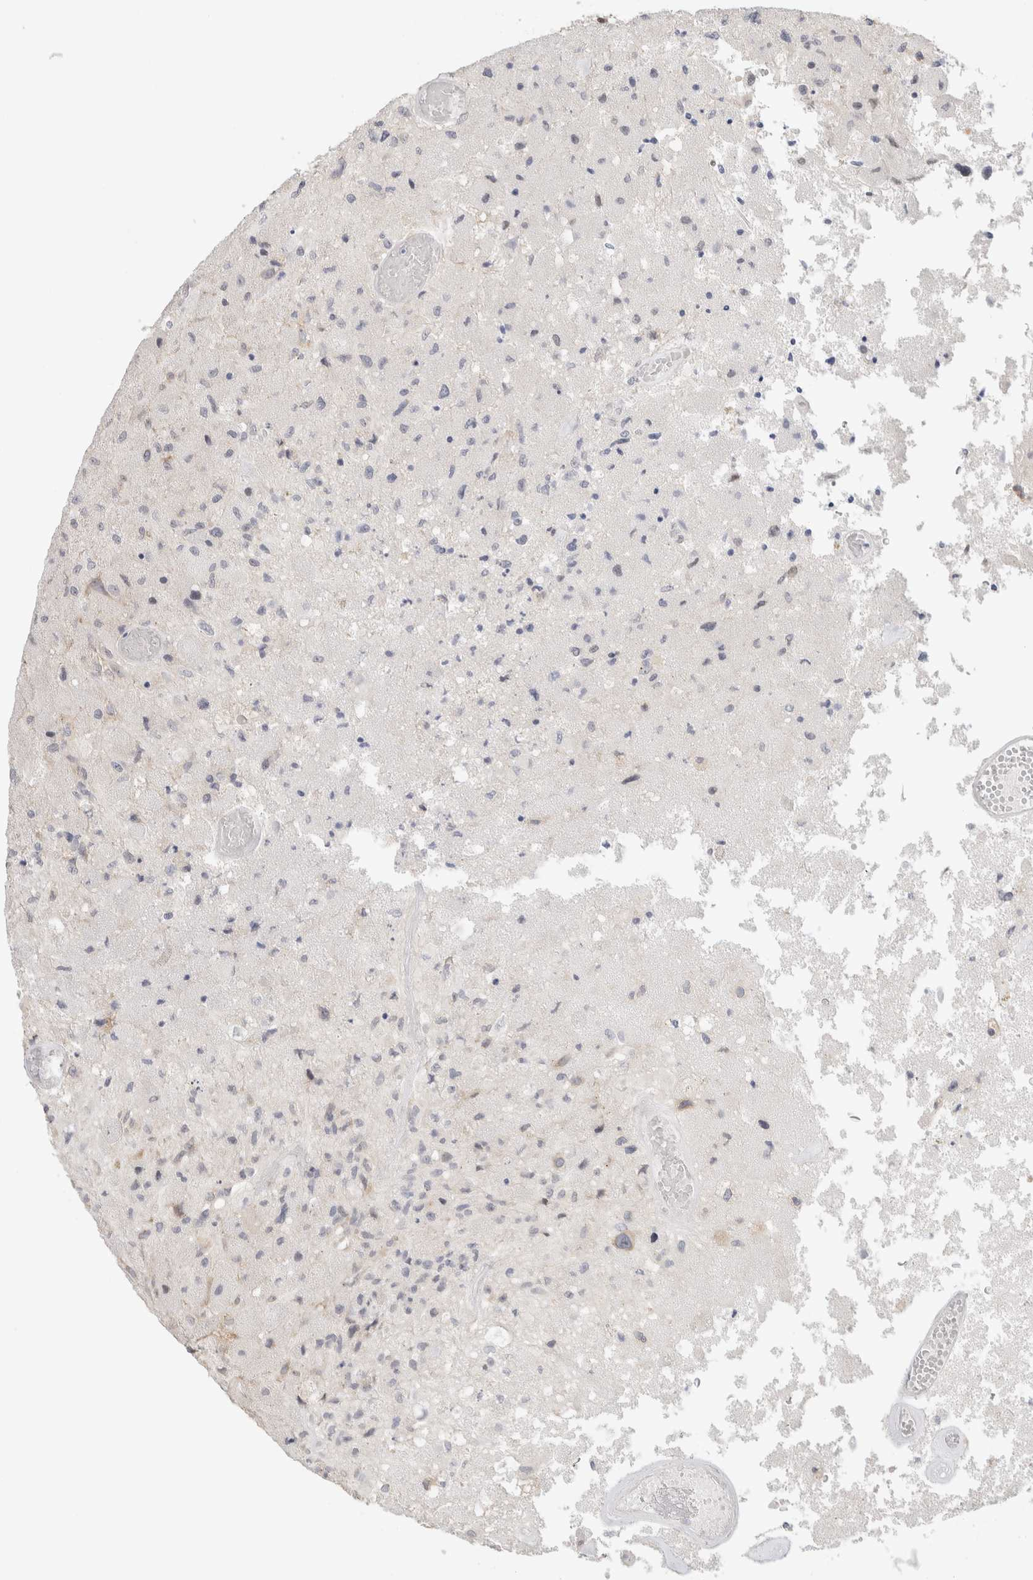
{"staining": {"intensity": "negative", "quantity": "none", "location": "none"}, "tissue": "glioma", "cell_type": "Tumor cells", "image_type": "cancer", "snomed": [{"axis": "morphology", "description": "Normal tissue, NOS"}, {"axis": "morphology", "description": "Glioma, malignant, High grade"}, {"axis": "topography", "description": "Cerebral cortex"}], "caption": "Tumor cells are negative for protein expression in human glioma.", "gene": "HDLBP", "patient": {"sex": "male", "age": 77}}